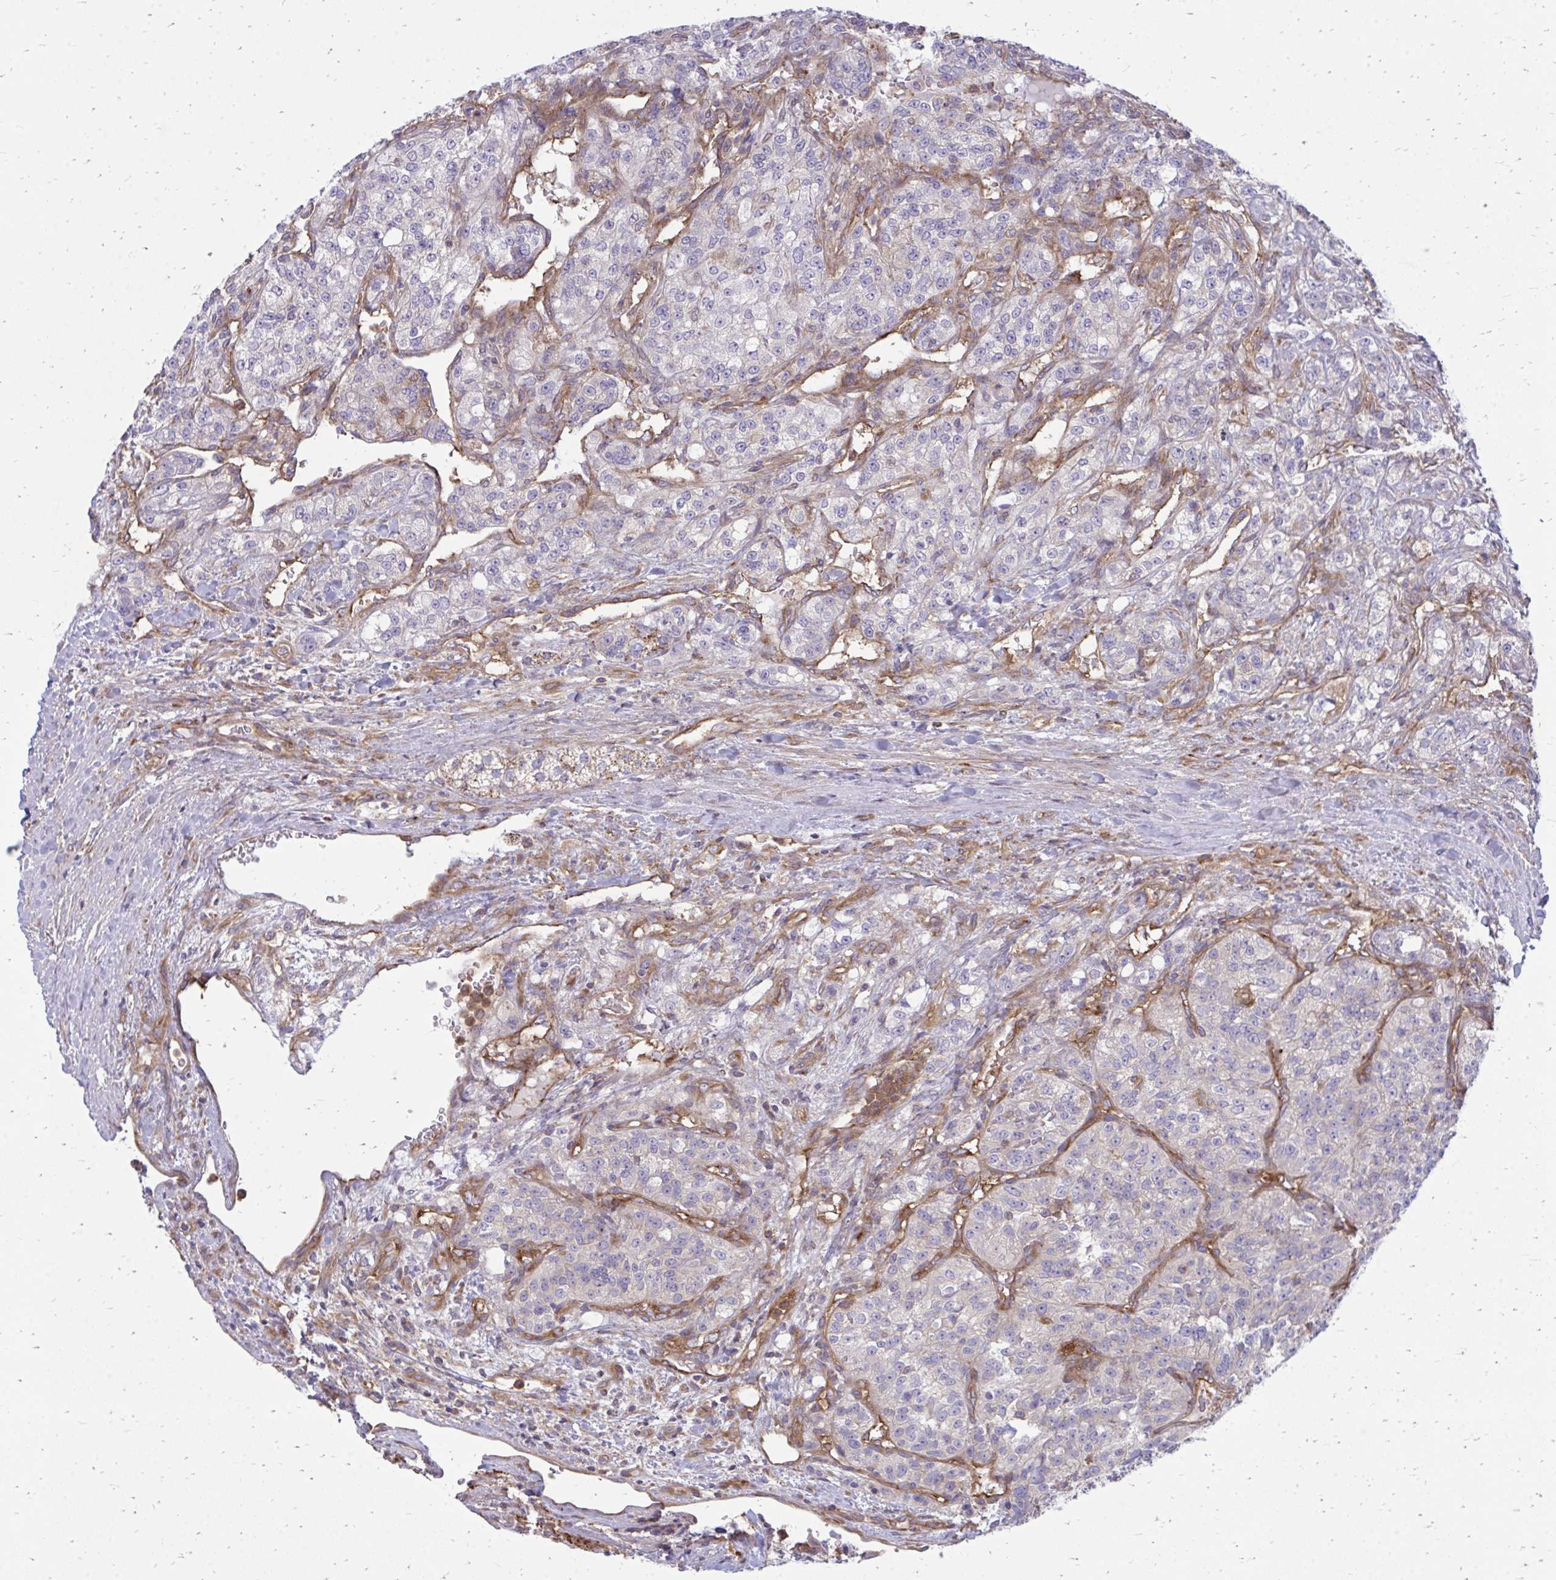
{"staining": {"intensity": "negative", "quantity": "none", "location": "none"}, "tissue": "renal cancer", "cell_type": "Tumor cells", "image_type": "cancer", "snomed": [{"axis": "morphology", "description": "Adenocarcinoma, NOS"}, {"axis": "topography", "description": "Kidney"}], "caption": "A histopathology image of renal adenocarcinoma stained for a protein shows no brown staining in tumor cells.", "gene": "ASAP1", "patient": {"sex": "female", "age": 63}}